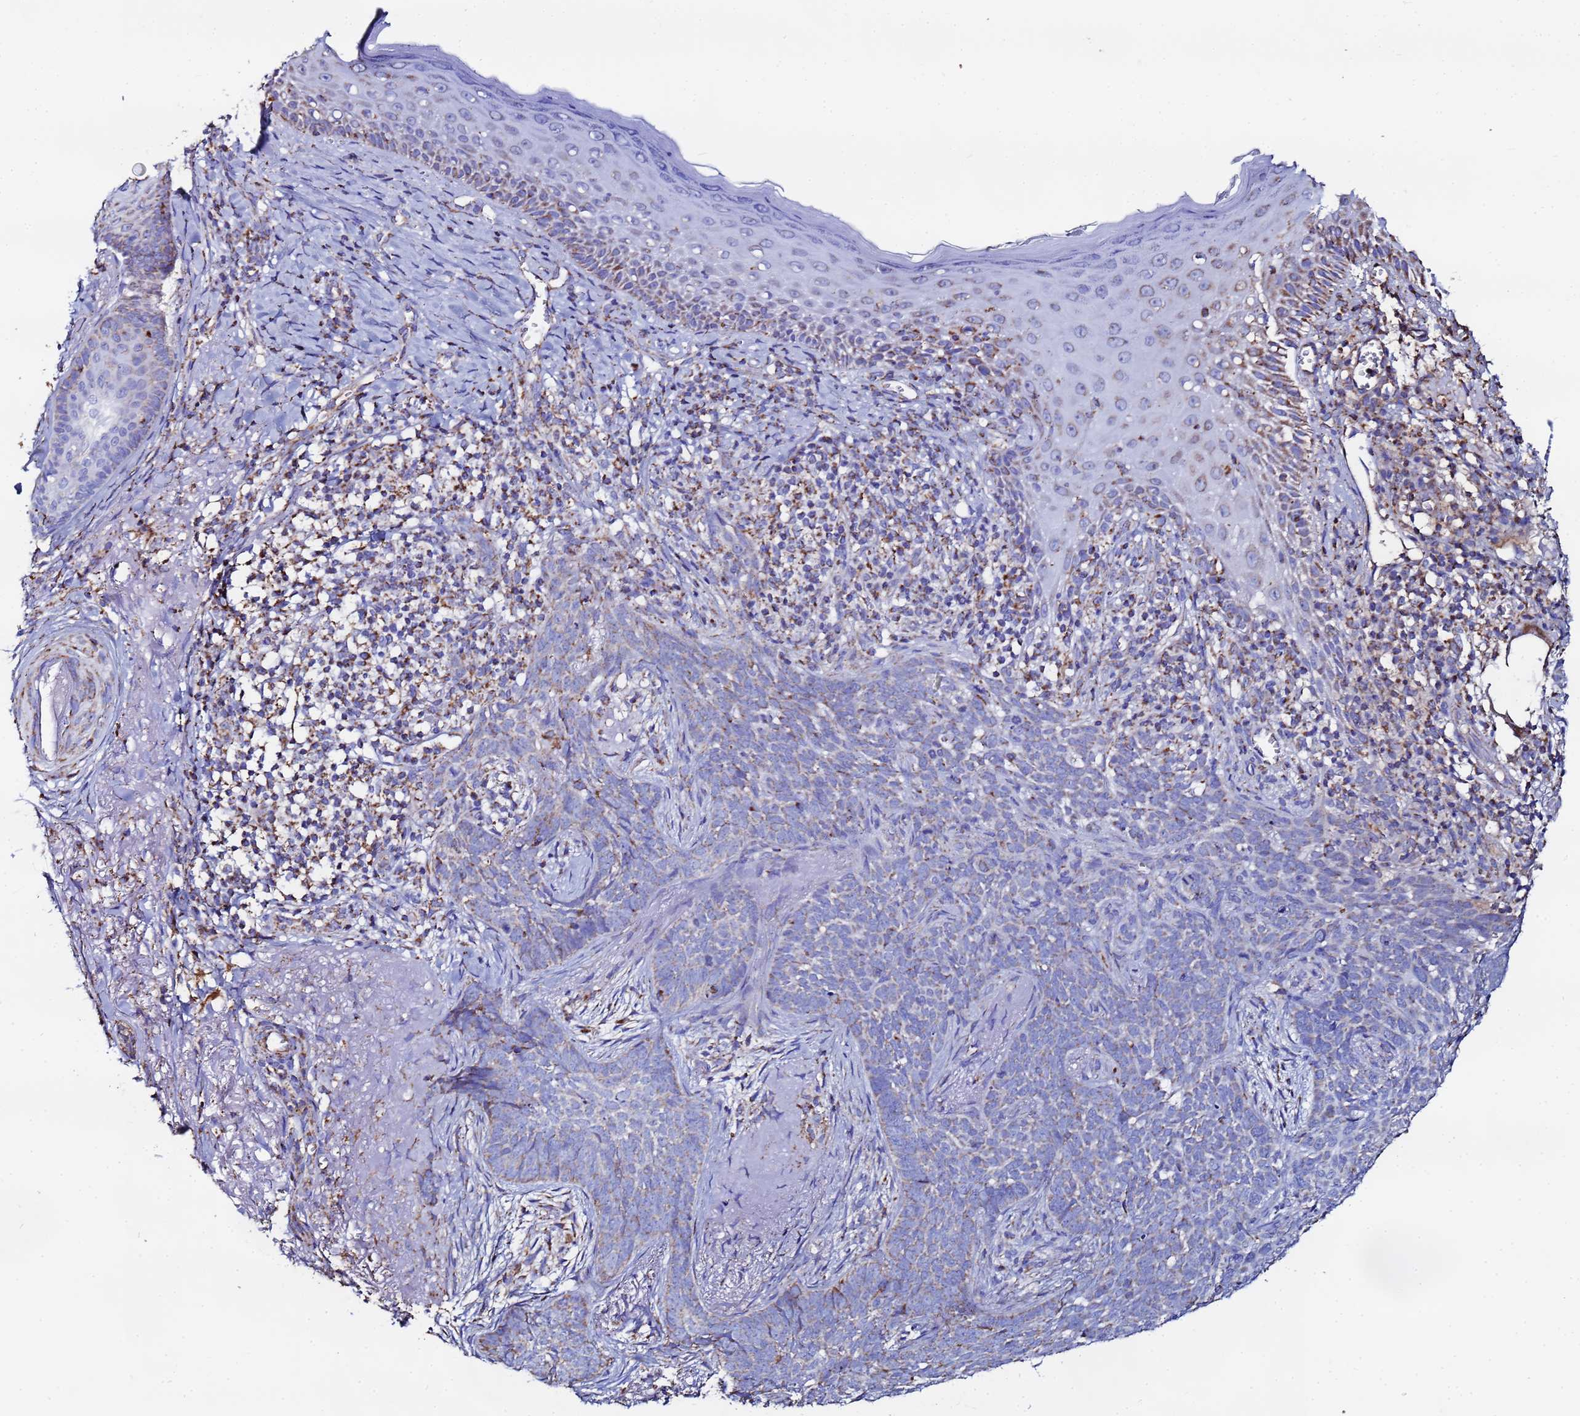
{"staining": {"intensity": "weak", "quantity": "<25%", "location": "cytoplasmic/membranous"}, "tissue": "skin cancer", "cell_type": "Tumor cells", "image_type": "cancer", "snomed": [{"axis": "morphology", "description": "Basal cell carcinoma"}, {"axis": "topography", "description": "Skin"}], "caption": "This is an immunohistochemistry micrograph of human skin cancer (basal cell carcinoma). There is no staining in tumor cells.", "gene": "GLUD1", "patient": {"sex": "female", "age": 76}}